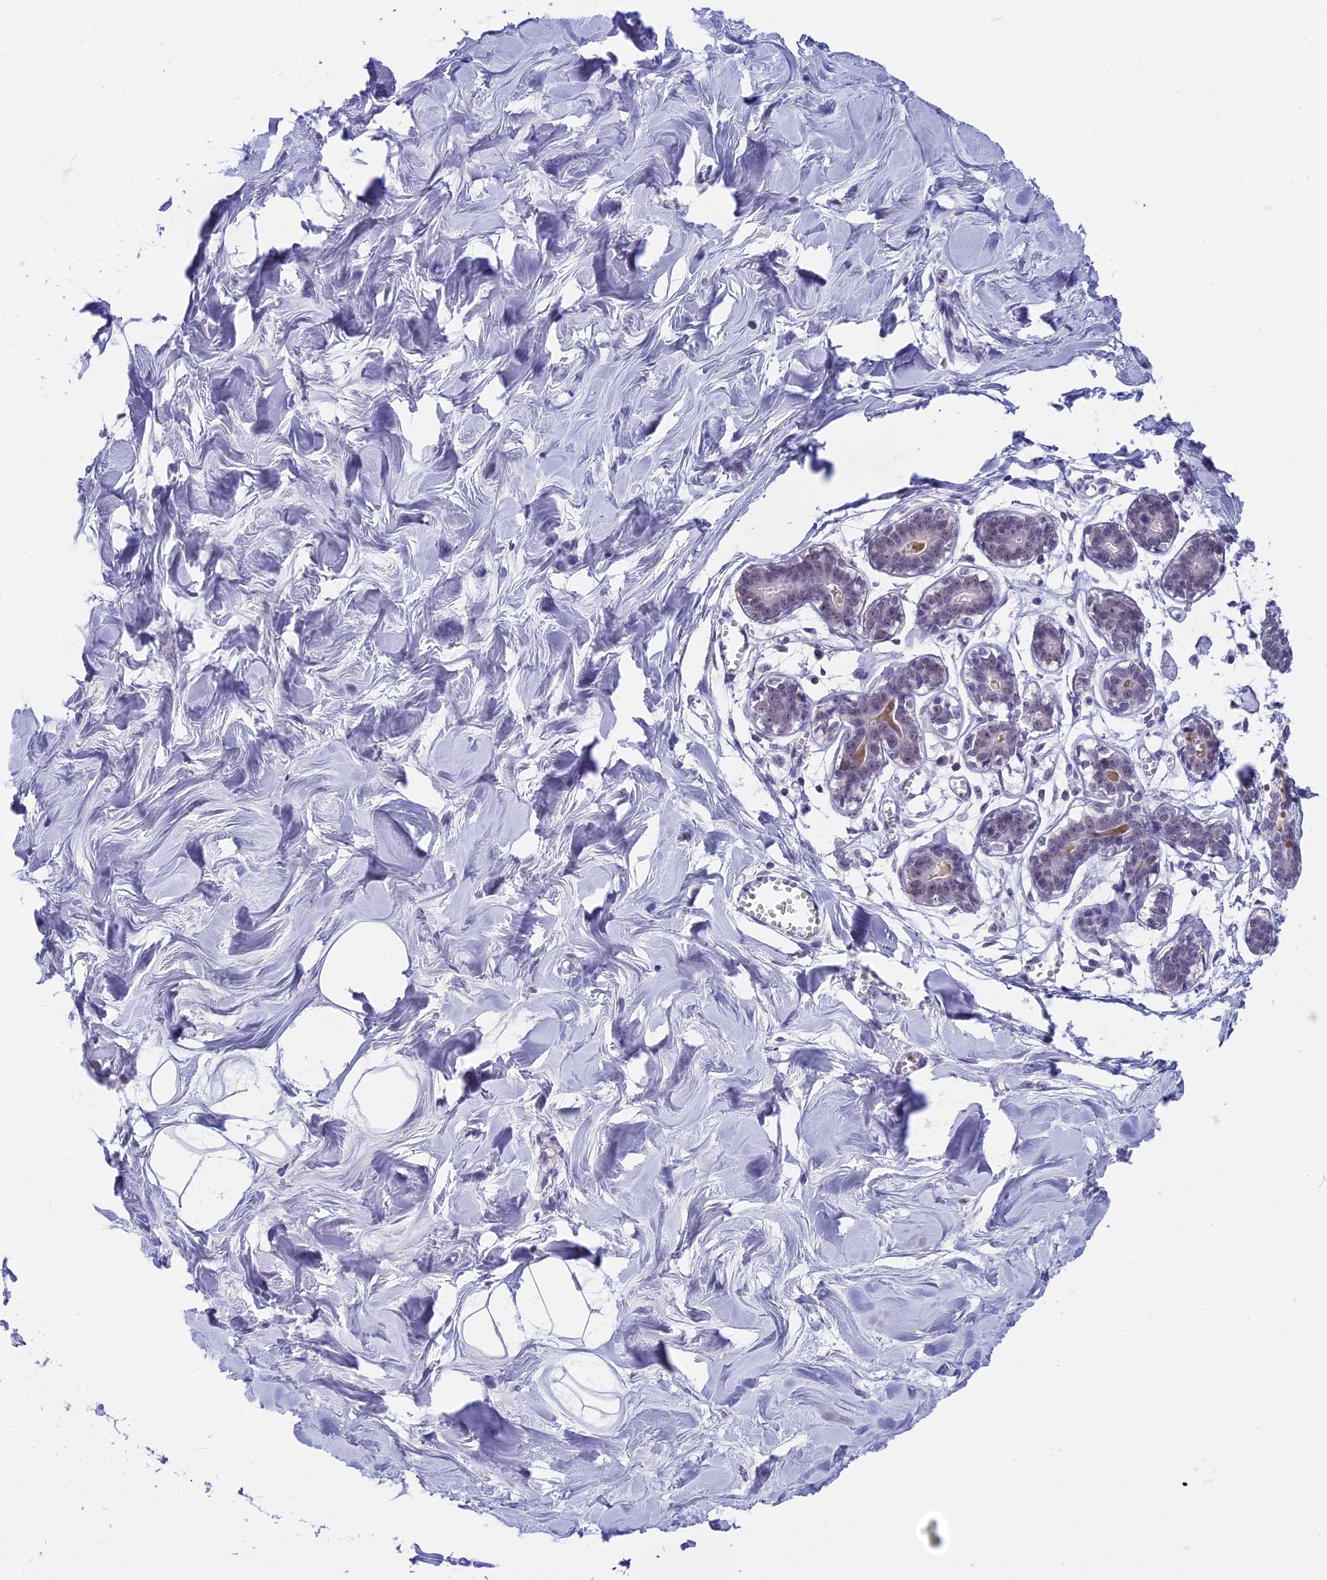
{"staining": {"intensity": "weak", "quantity": "25%-75%", "location": "nuclear"}, "tissue": "breast", "cell_type": "Adipocytes", "image_type": "normal", "snomed": [{"axis": "morphology", "description": "Normal tissue, NOS"}, {"axis": "topography", "description": "Breast"}], "caption": "High-magnification brightfield microscopy of normal breast stained with DAB (3,3'-diaminobenzidine) (brown) and counterstained with hematoxylin (blue). adipocytes exhibit weak nuclear expression is present in approximately25%-75% of cells.", "gene": "SETD2", "patient": {"sex": "female", "age": 27}}